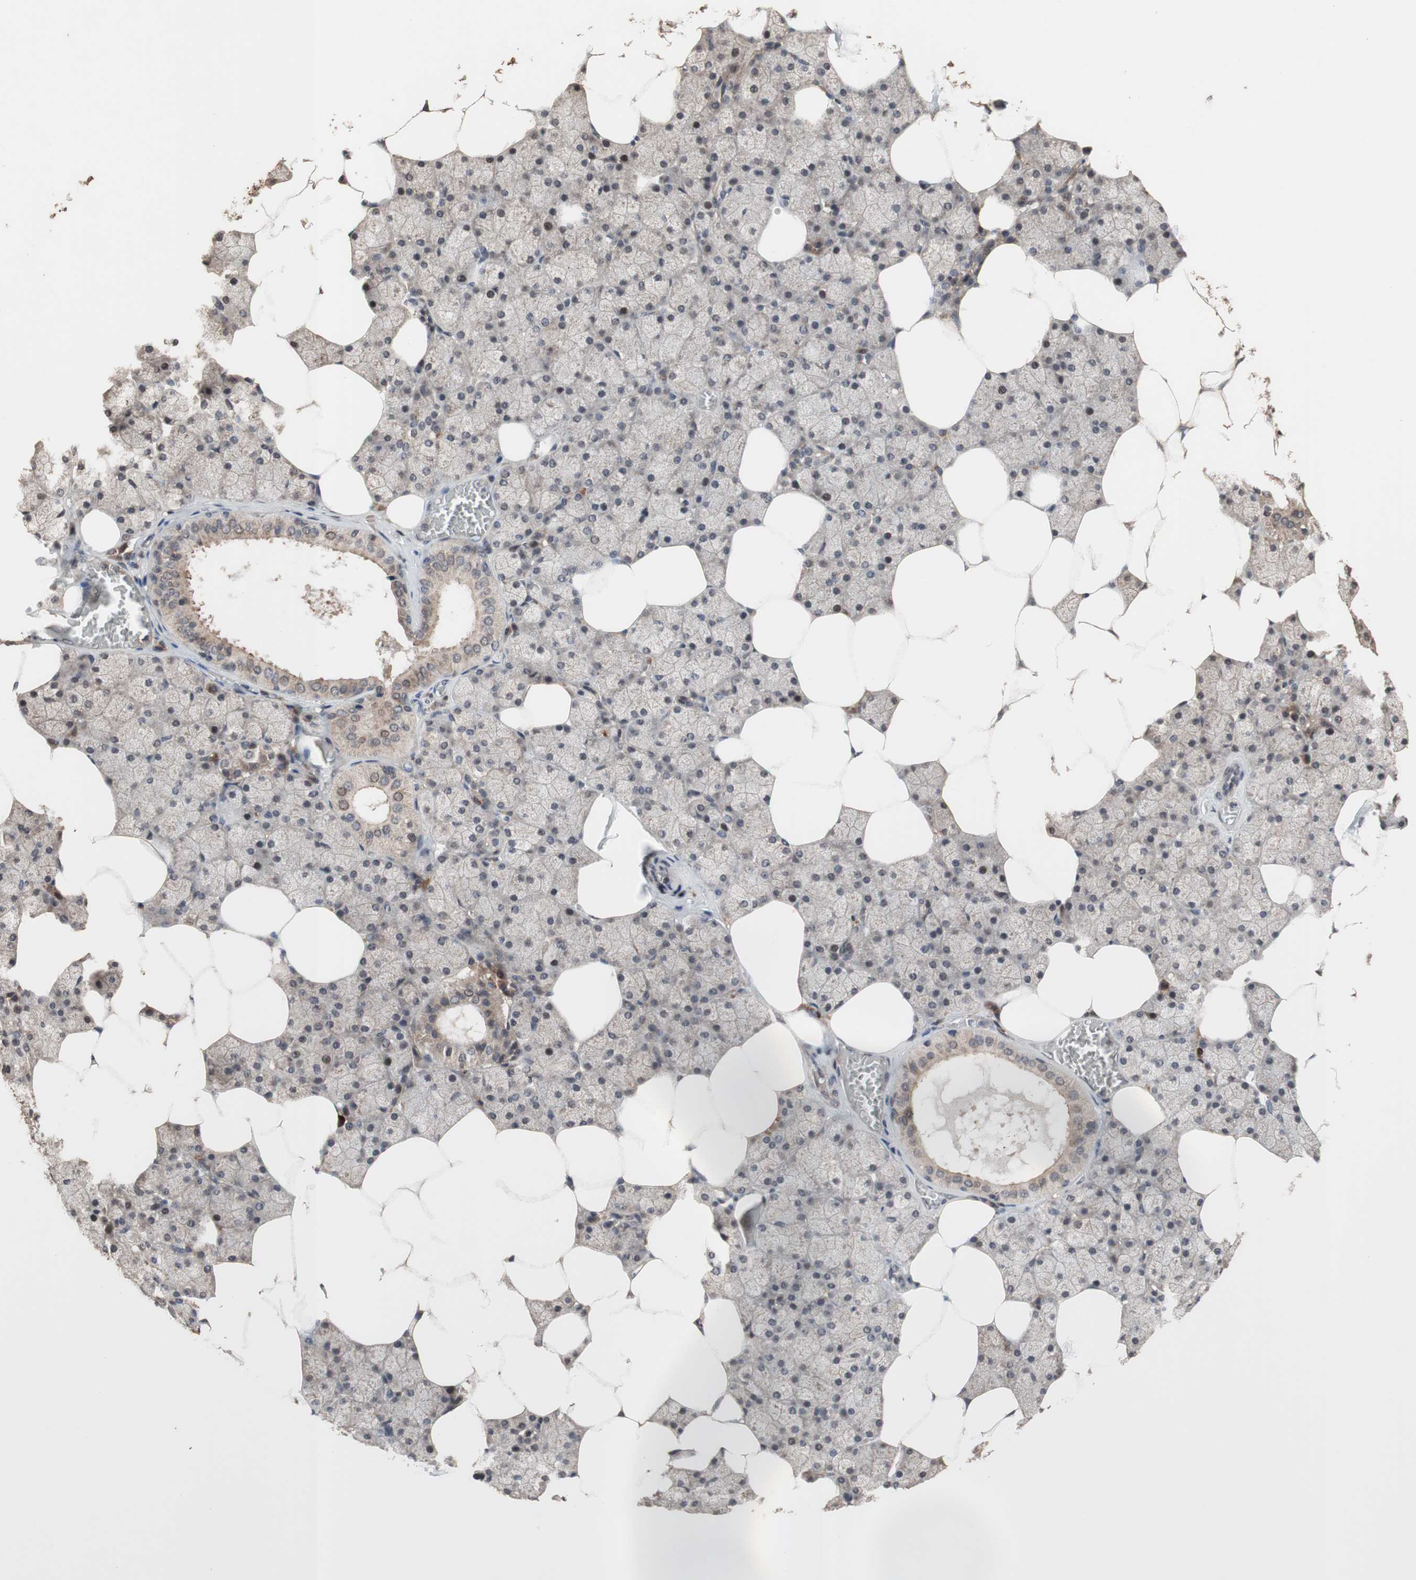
{"staining": {"intensity": "moderate", "quantity": "25%-75%", "location": "cytoplasmic/membranous"}, "tissue": "salivary gland", "cell_type": "Glandular cells", "image_type": "normal", "snomed": [{"axis": "morphology", "description": "Normal tissue, NOS"}, {"axis": "topography", "description": "Salivary gland"}], "caption": "Glandular cells exhibit medium levels of moderate cytoplasmic/membranous expression in about 25%-75% of cells in normal salivary gland. (Stains: DAB in brown, nuclei in blue, Microscopy: brightfield microscopy at high magnification).", "gene": "KANSL1", "patient": {"sex": "male", "age": 62}}